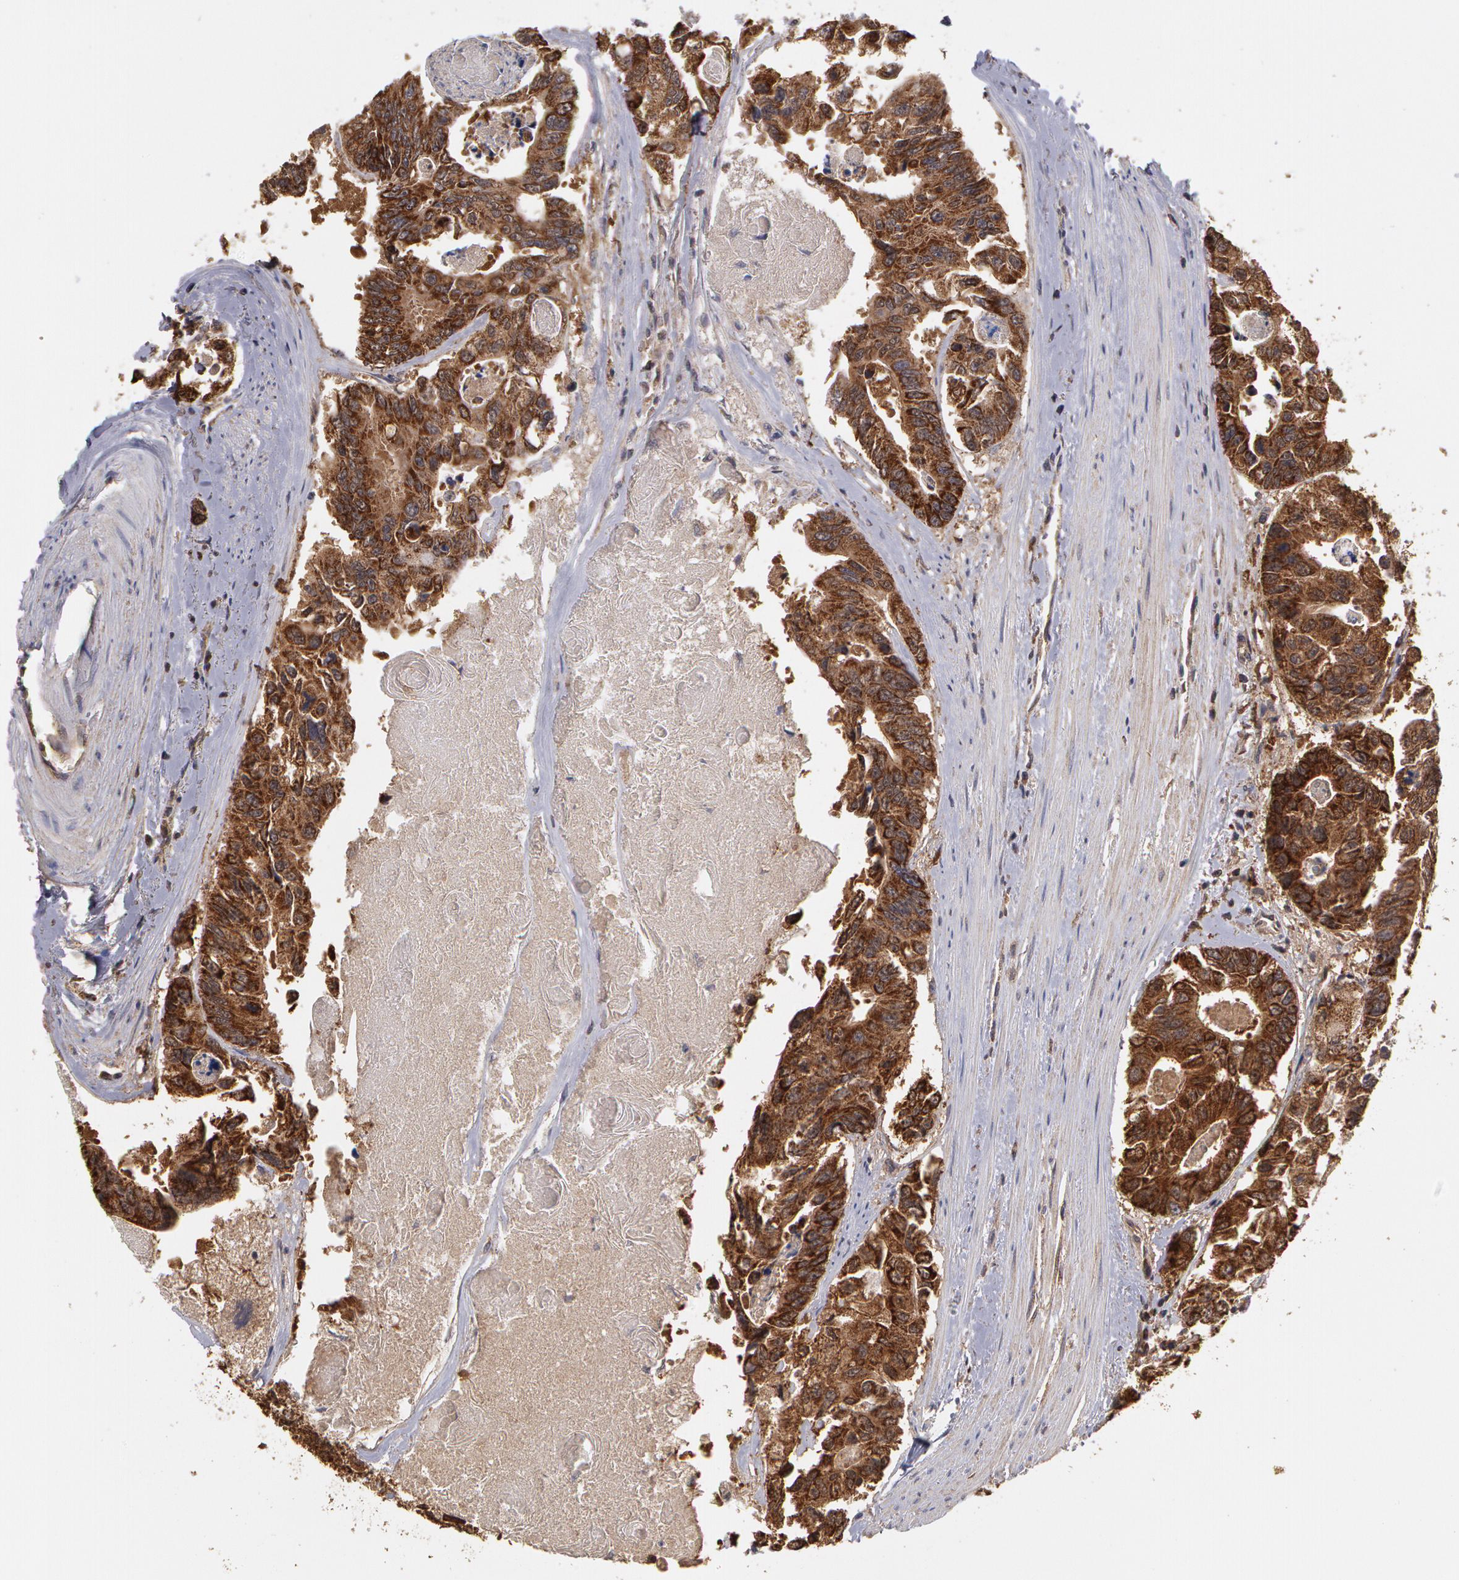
{"staining": {"intensity": "strong", "quantity": ">75%", "location": "cytoplasmic/membranous"}, "tissue": "colorectal cancer", "cell_type": "Tumor cells", "image_type": "cancer", "snomed": [{"axis": "morphology", "description": "Adenocarcinoma, NOS"}, {"axis": "topography", "description": "Colon"}], "caption": "Colorectal adenocarcinoma stained for a protein (brown) shows strong cytoplasmic/membranous positive staining in about >75% of tumor cells.", "gene": "MPST", "patient": {"sex": "female", "age": 86}}